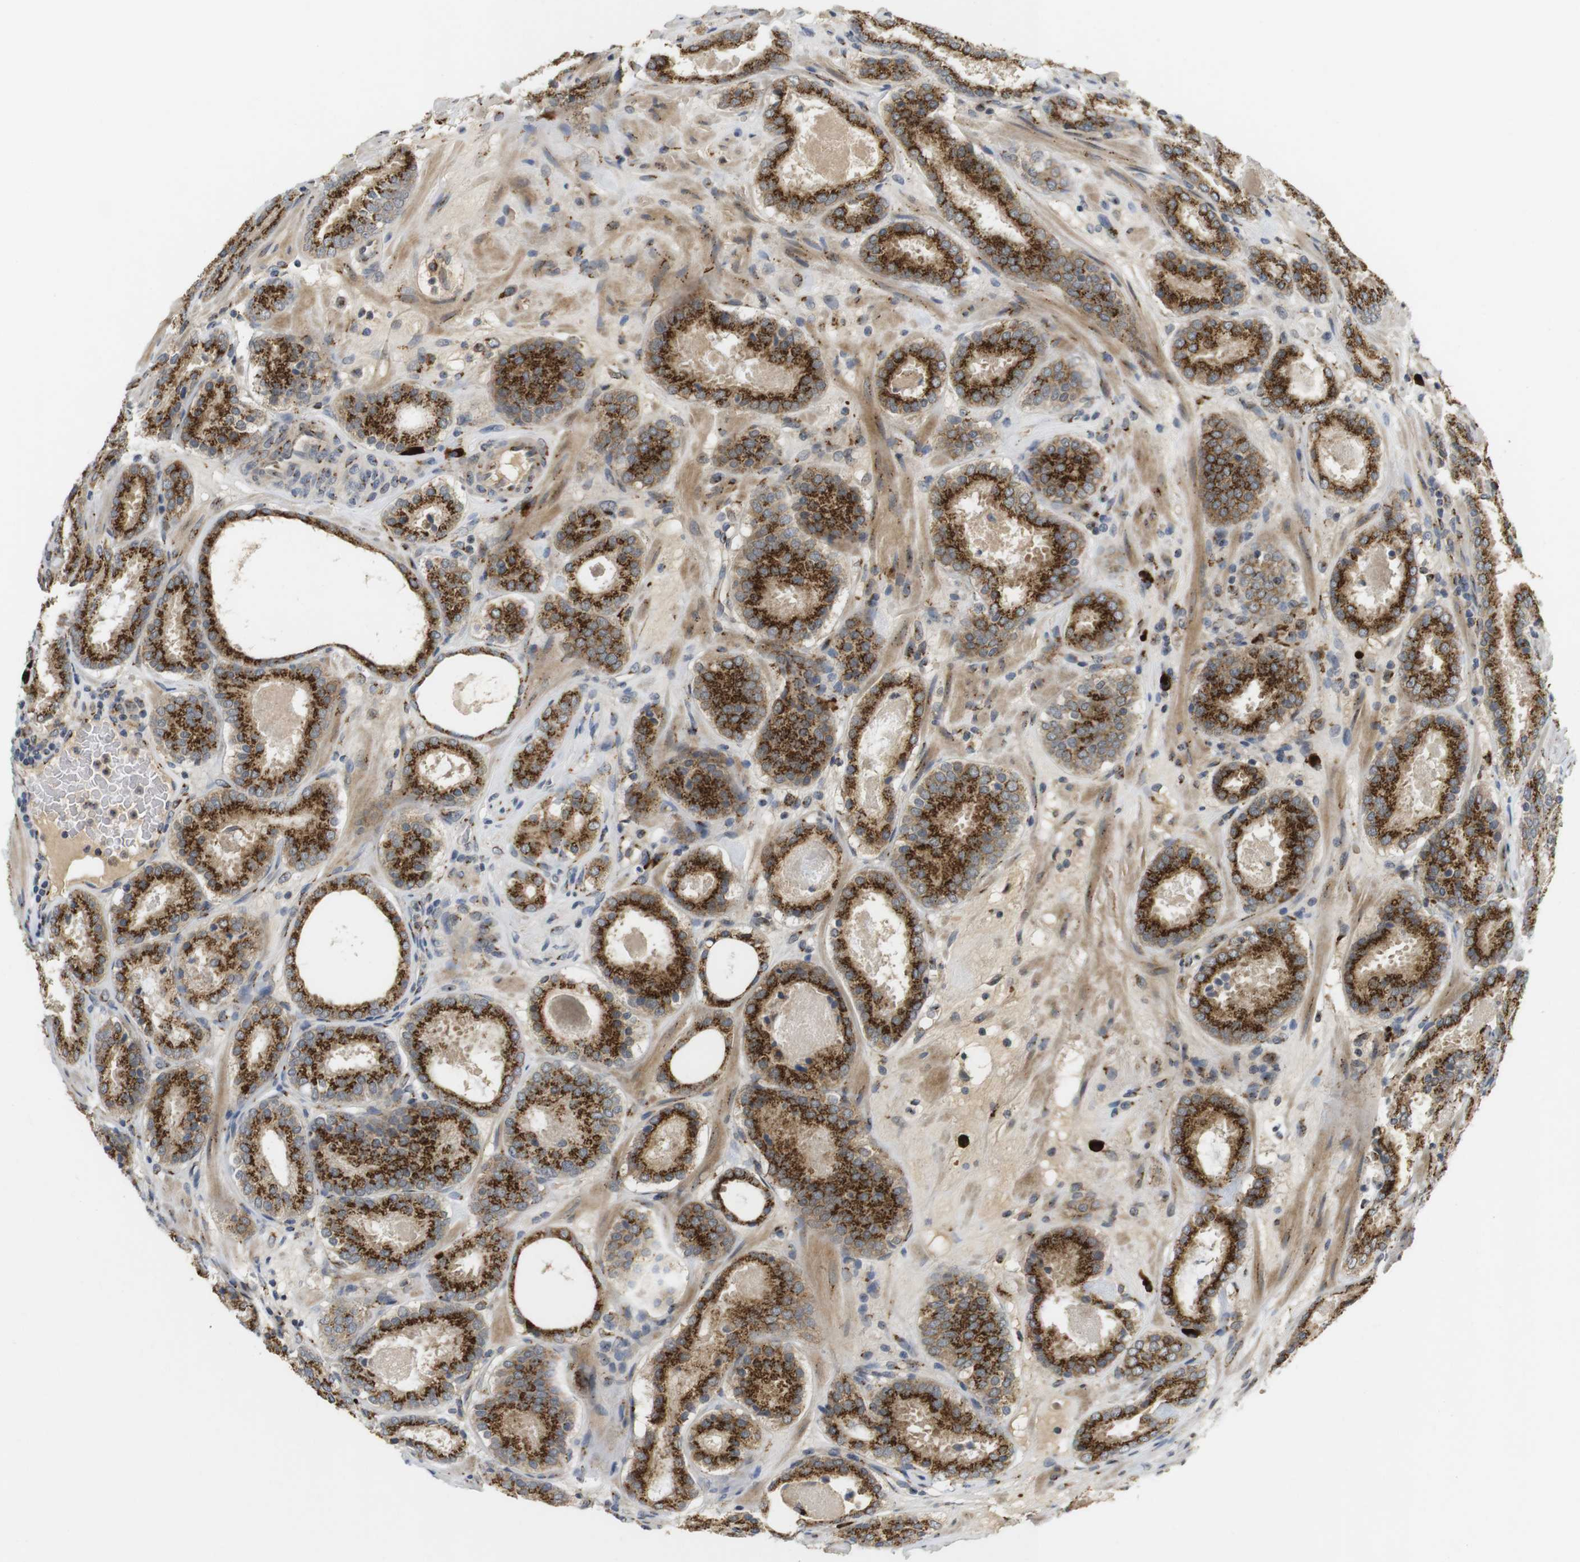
{"staining": {"intensity": "strong", "quantity": ">75%", "location": "cytoplasmic/membranous"}, "tissue": "prostate cancer", "cell_type": "Tumor cells", "image_type": "cancer", "snomed": [{"axis": "morphology", "description": "Adenocarcinoma, Low grade"}, {"axis": "topography", "description": "Prostate"}], "caption": "A high-resolution photomicrograph shows immunohistochemistry staining of prostate cancer, which reveals strong cytoplasmic/membranous positivity in about >75% of tumor cells.", "gene": "ZFPL1", "patient": {"sex": "male", "age": 69}}